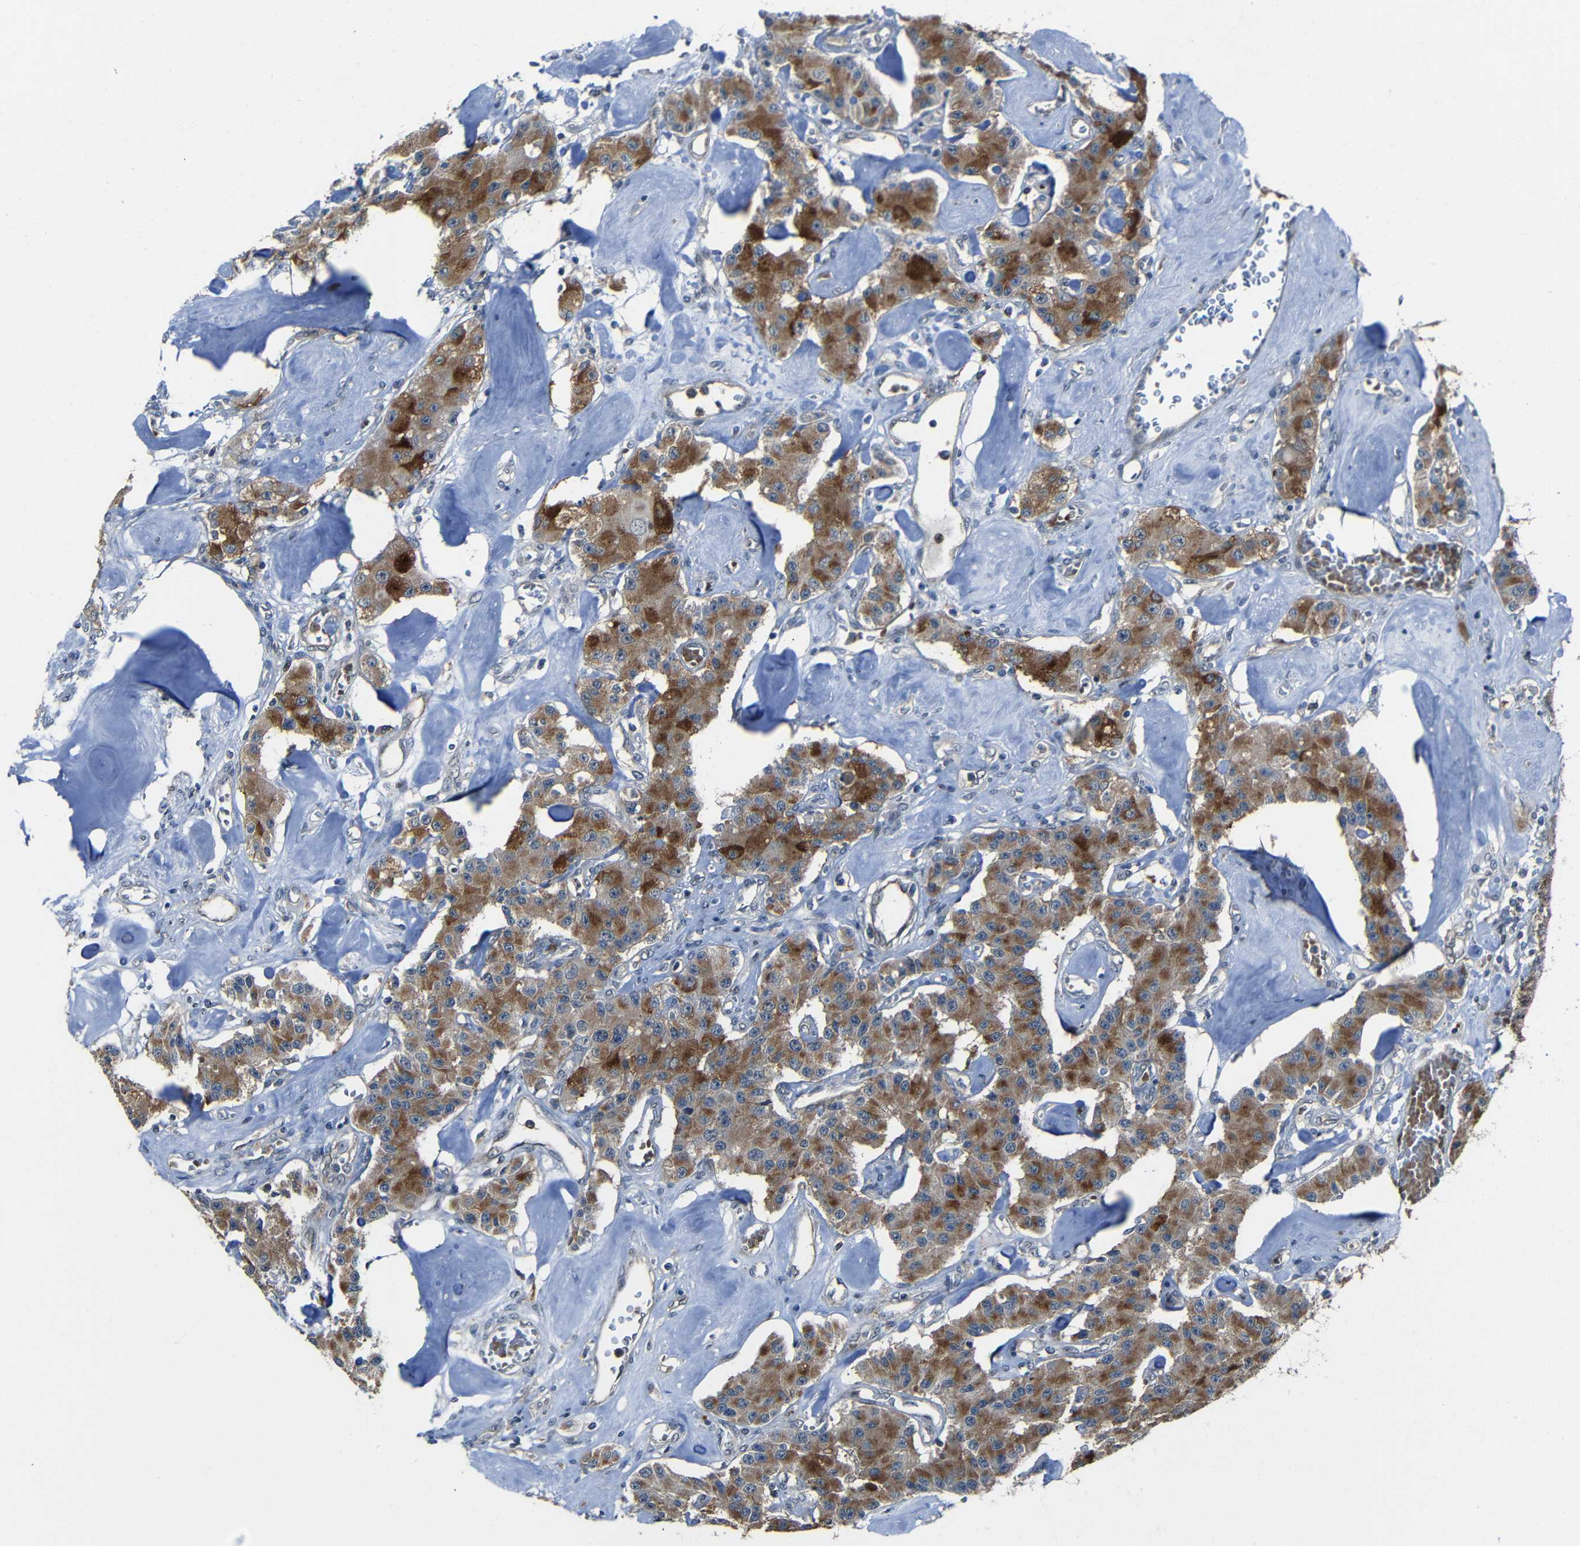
{"staining": {"intensity": "moderate", "quantity": ">75%", "location": "cytoplasmic/membranous"}, "tissue": "carcinoid", "cell_type": "Tumor cells", "image_type": "cancer", "snomed": [{"axis": "morphology", "description": "Carcinoid, malignant, NOS"}, {"axis": "topography", "description": "Pancreas"}], "caption": "DAB immunohistochemical staining of human carcinoid shows moderate cytoplasmic/membranous protein positivity in approximately >75% of tumor cells.", "gene": "DNAJC5", "patient": {"sex": "male", "age": 41}}